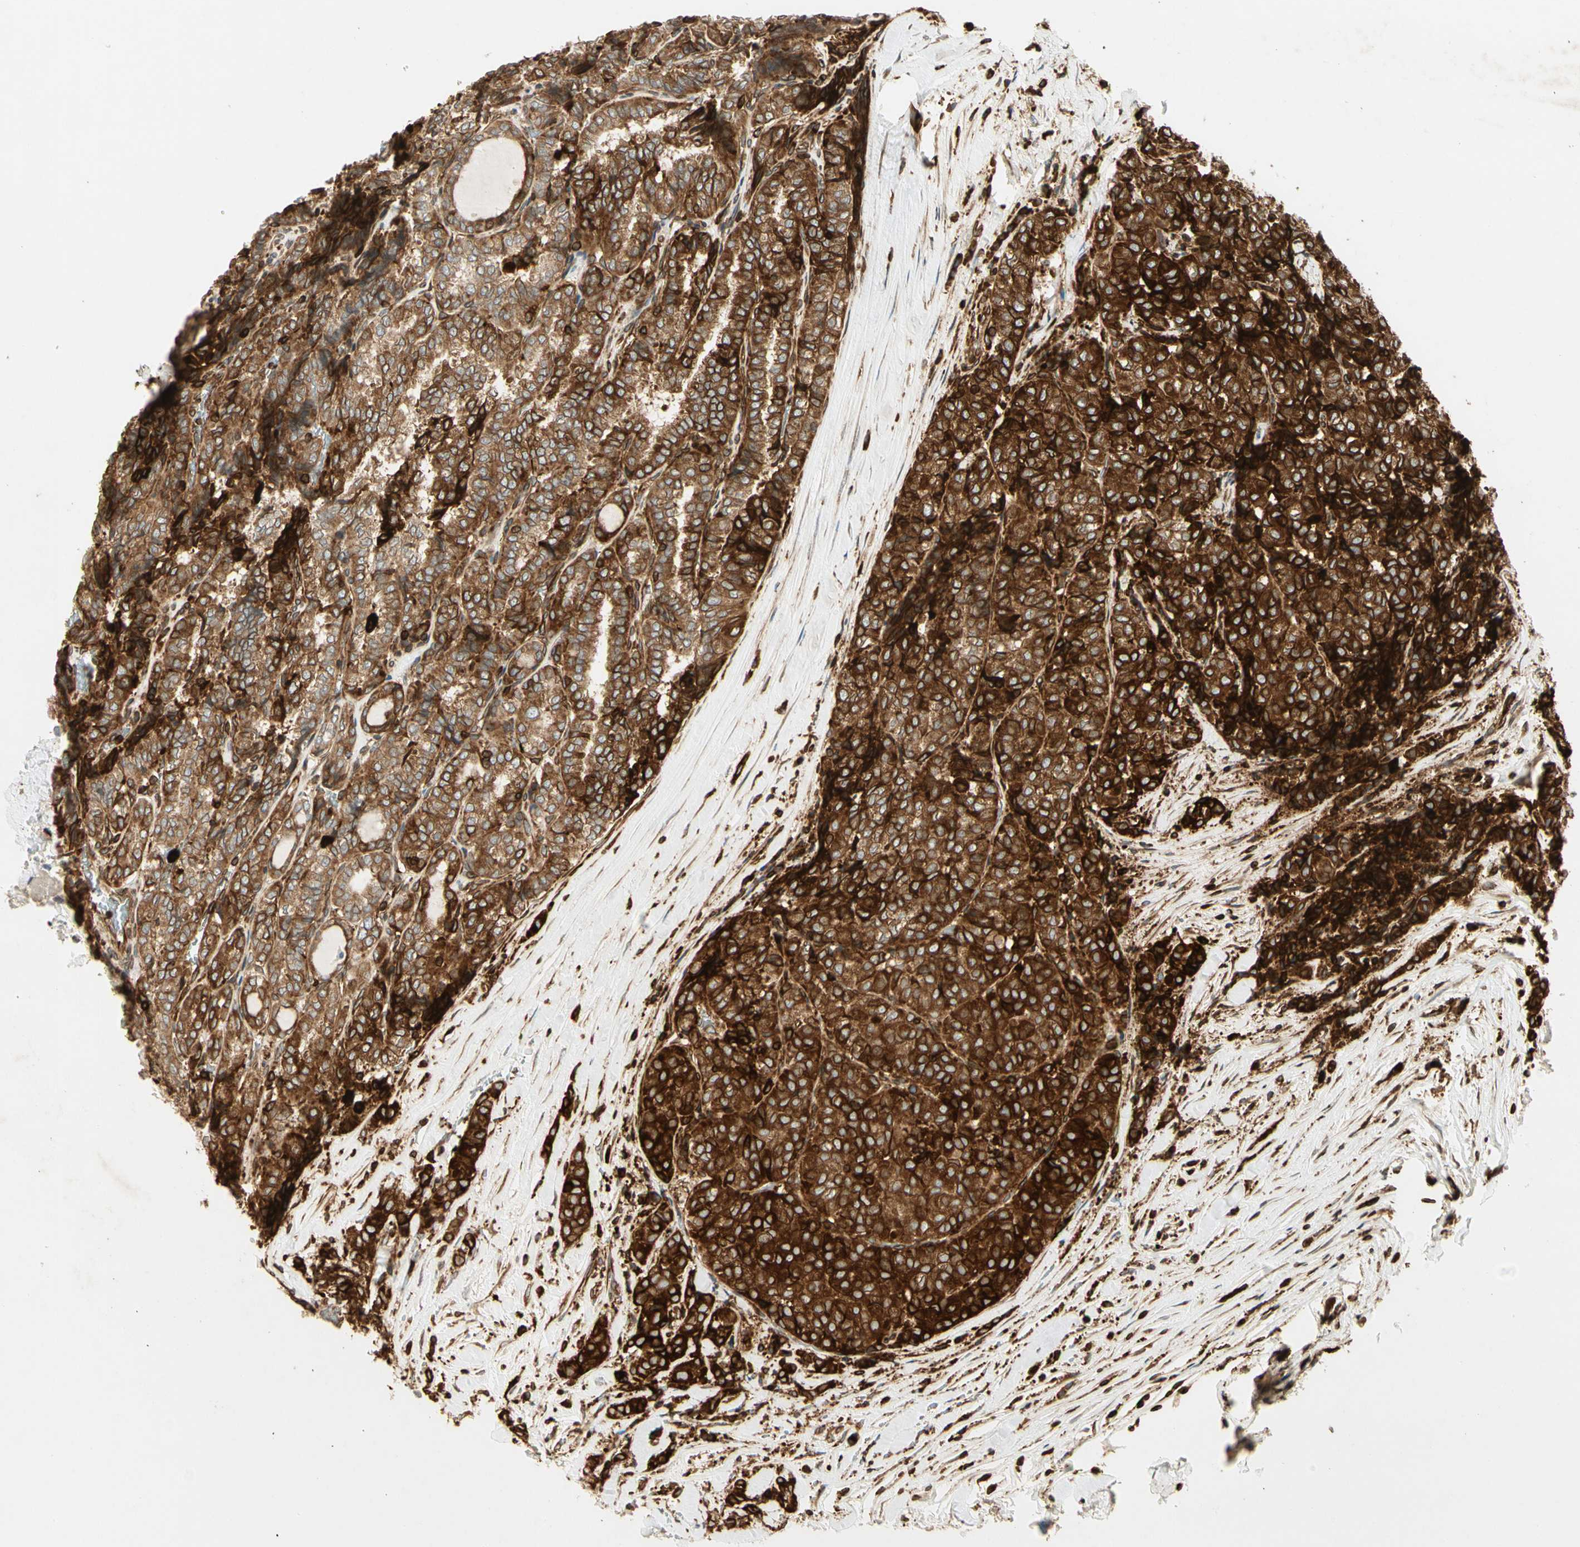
{"staining": {"intensity": "strong", "quantity": ">75%", "location": "cytoplasmic/membranous"}, "tissue": "thyroid cancer", "cell_type": "Tumor cells", "image_type": "cancer", "snomed": [{"axis": "morphology", "description": "Normal tissue, NOS"}, {"axis": "morphology", "description": "Papillary adenocarcinoma, NOS"}, {"axis": "topography", "description": "Thyroid gland"}], "caption": "Papillary adenocarcinoma (thyroid) stained with a brown dye displays strong cytoplasmic/membranous positive positivity in approximately >75% of tumor cells.", "gene": "TAPBP", "patient": {"sex": "female", "age": 30}}